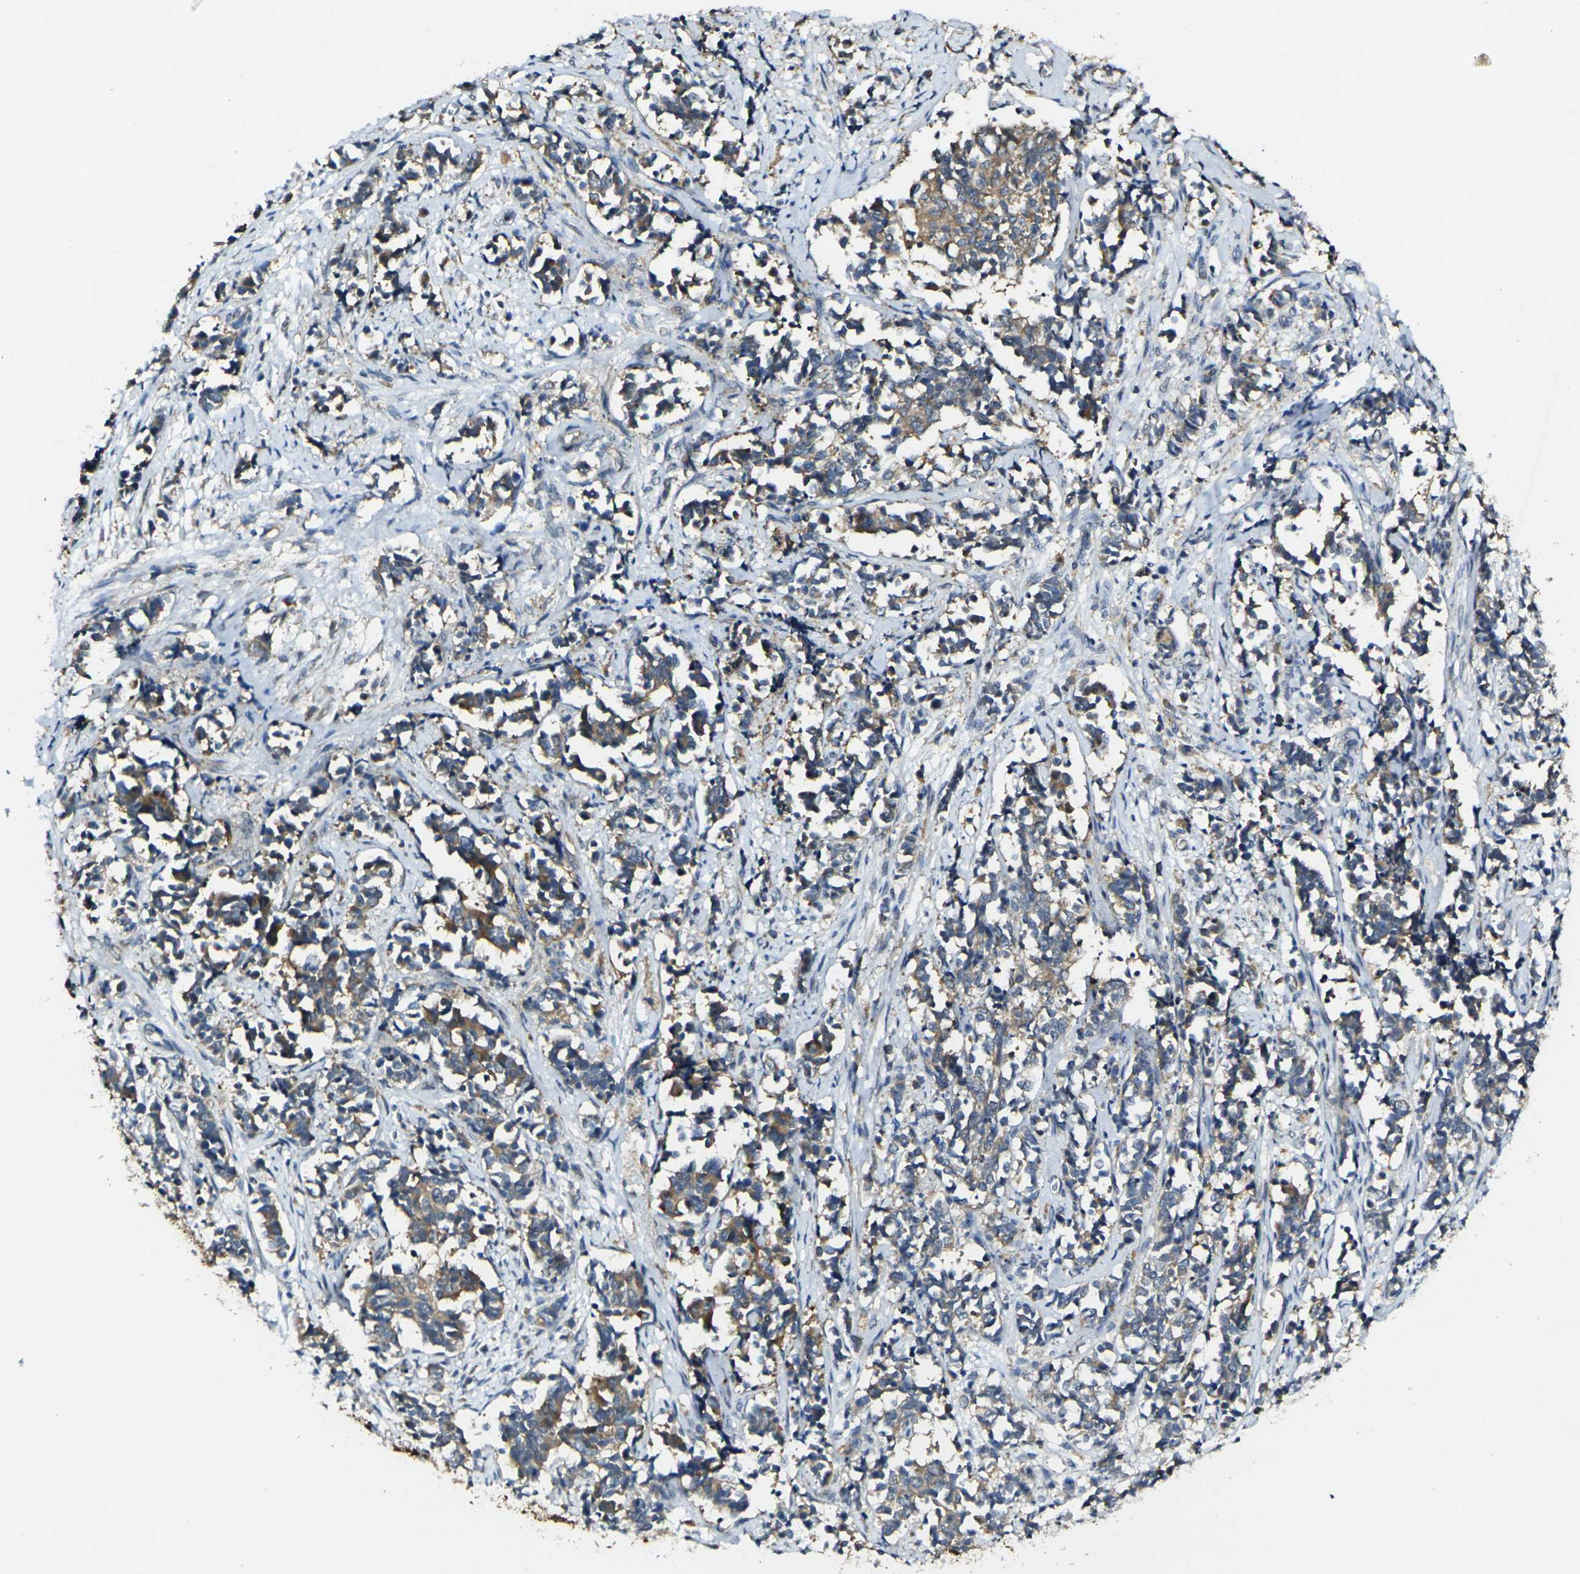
{"staining": {"intensity": "moderate", "quantity": "25%-75%", "location": "cytoplasmic/membranous"}, "tissue": "cervical cancer", "cell_type": "Tumor cells", "image_type": "cancer", "snomed": [{"axis": "morphology", "description": "Normal tissue, NOS"}, {"axis": "morphology", "description": "Squamous cell carcinoma, NOS"}, {"axis": "topography", "description": "Cervix"}], "caption": "This is an image of immunohistochemistry (IHC) staining of cervical cancer (squamous cell carcinoma), which shows moderate expression in the cytoplasmic/membranous of tumor cells.", "gene": "GNA12", "patient": {"sex": "female", "age": 35}}